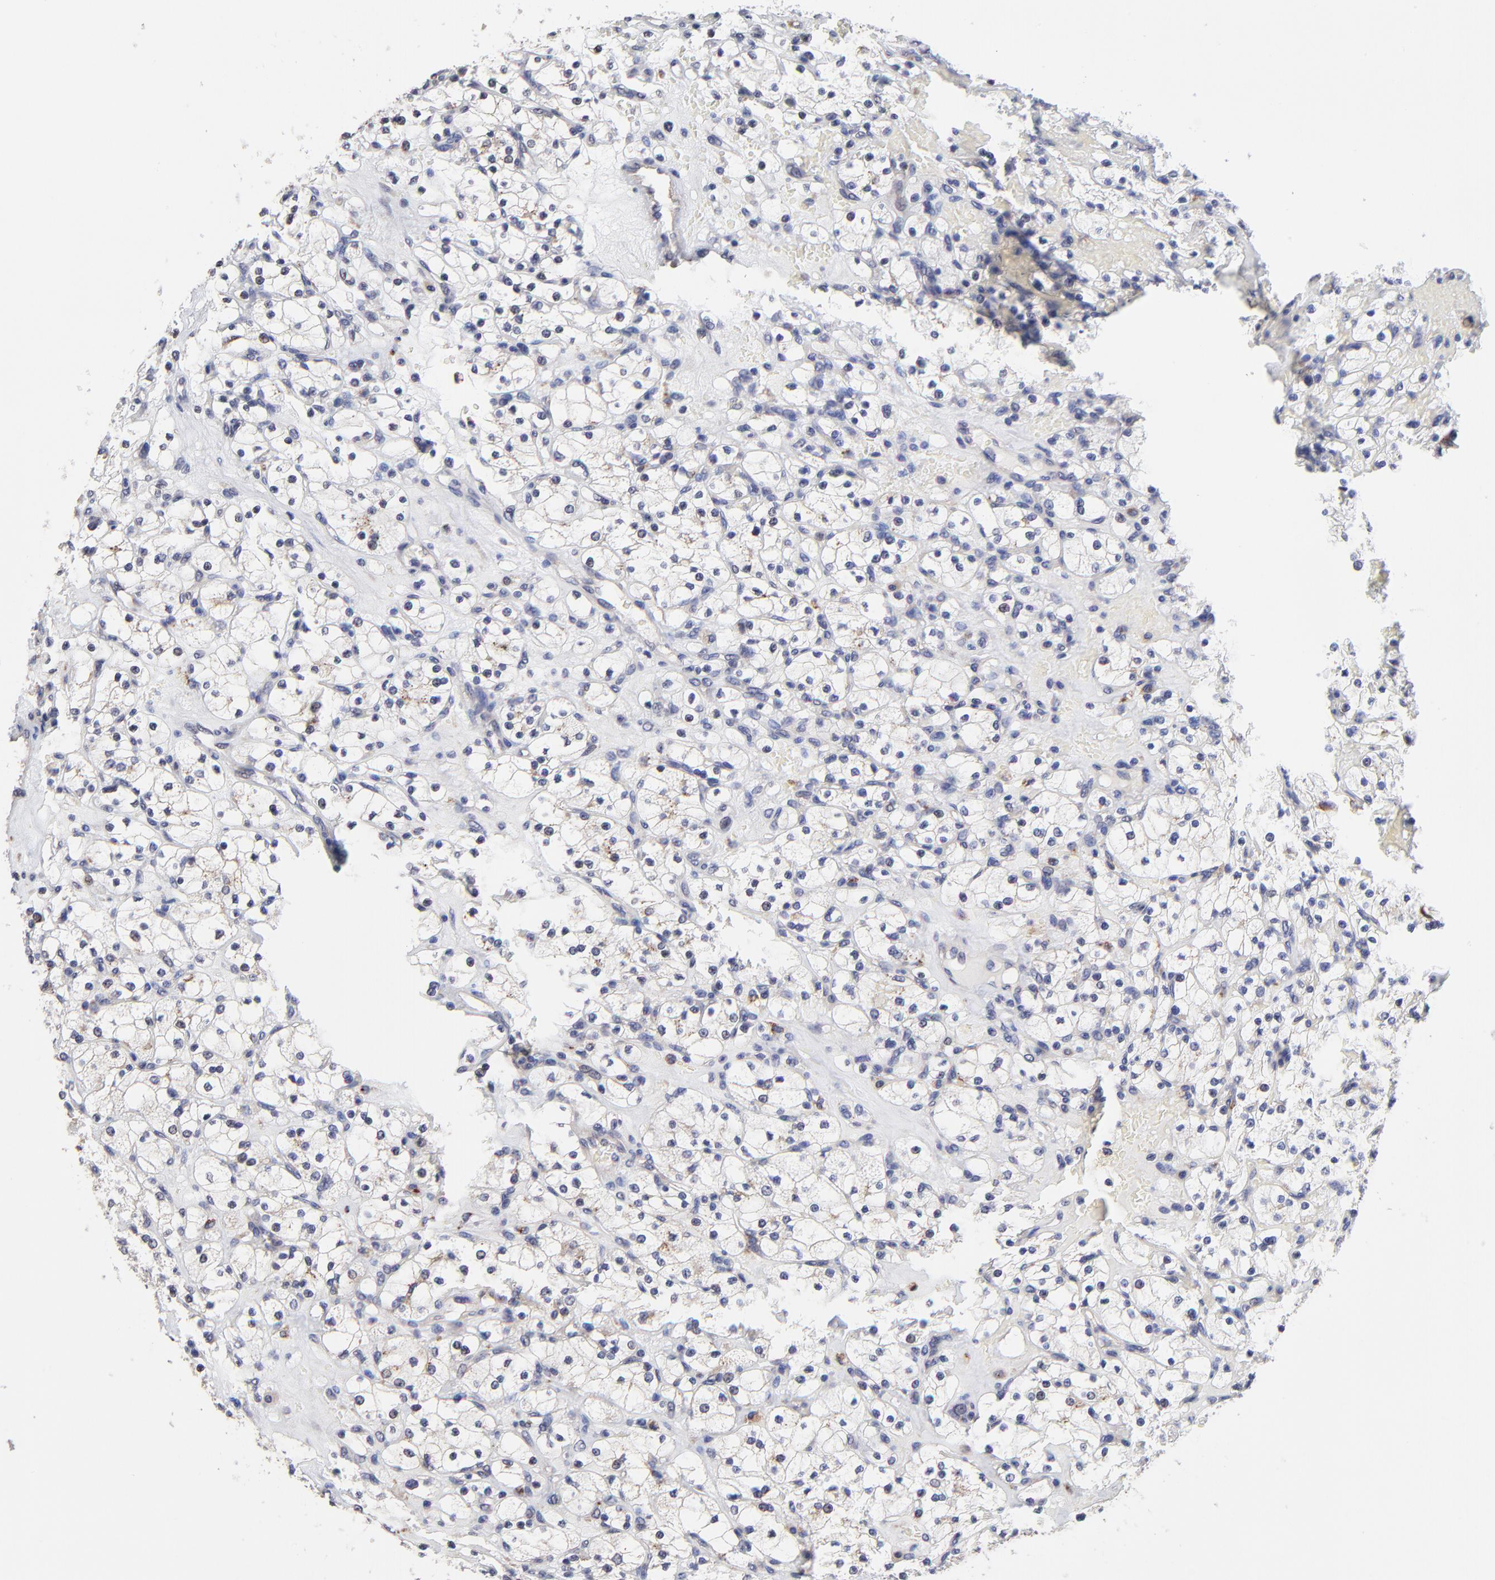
{"staining": {"intensity": "negative", "quantity": "none", "location": "none"}, "tissue": "renal cancer", "cell_type": "Tumor cells", "image_type": "cancer", "snomed": [{"axis": "morphology", "description": "Adenocarcinoma, NOS"}, {"axis": "topography", "description": "Kidney"}], "caption": "High power microscopy micrograph of an immunohistochemistry micrograph of renal cancer, revealing no significant staining in tumor cells.", "gene": "PDE4B", "patient": {"sex": "female", "age": 83}}